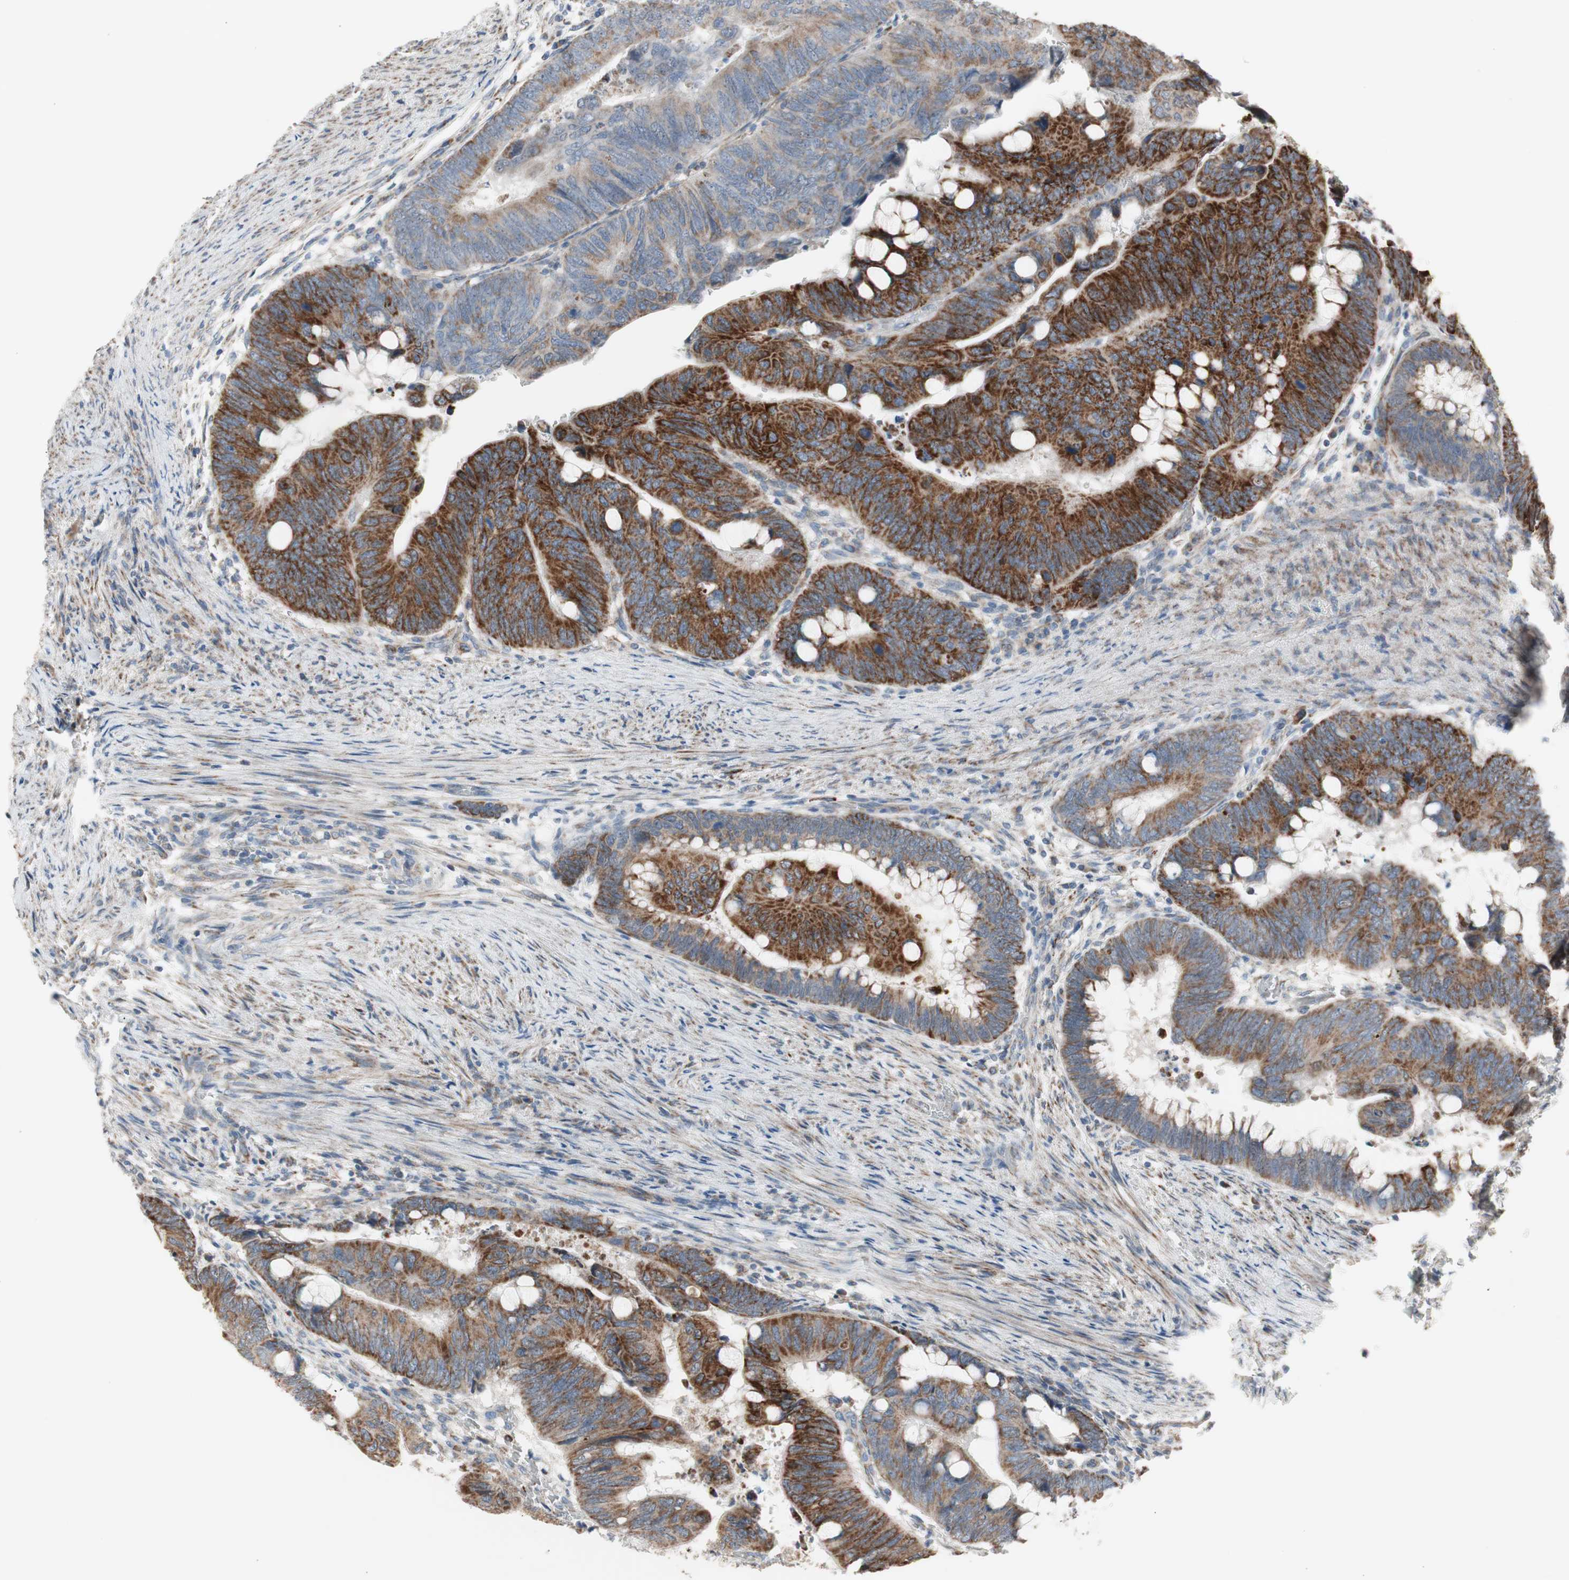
{"staining": {"intensity": "moderate", "quantity": ">75%", "location": "cytoplasmic/membranous"}, "tissue": "colorectal cancer", "cell_type": "Tumor cells", "image_type": "cancer", "snomed": [{"axis": "morphology", "description": "Normal tissue, NOS"}, {"axis": "morphology", "description": "Adenocarcinoma, NOS"}, {"axis": "topography", "description": "Rectum"}, {"axis": "topography", "description": "Peripheral nerve tissue"}], "caption": "The photomicrograph demonstrates immunohistochemical staining of adenocarcinoma (colorectal). There is moderate cytoplasmic/membranous staining is seen in about >75% of tumor cells.", "gene": "CPT1A", "patient": {"sex": "male", "age": 92}}